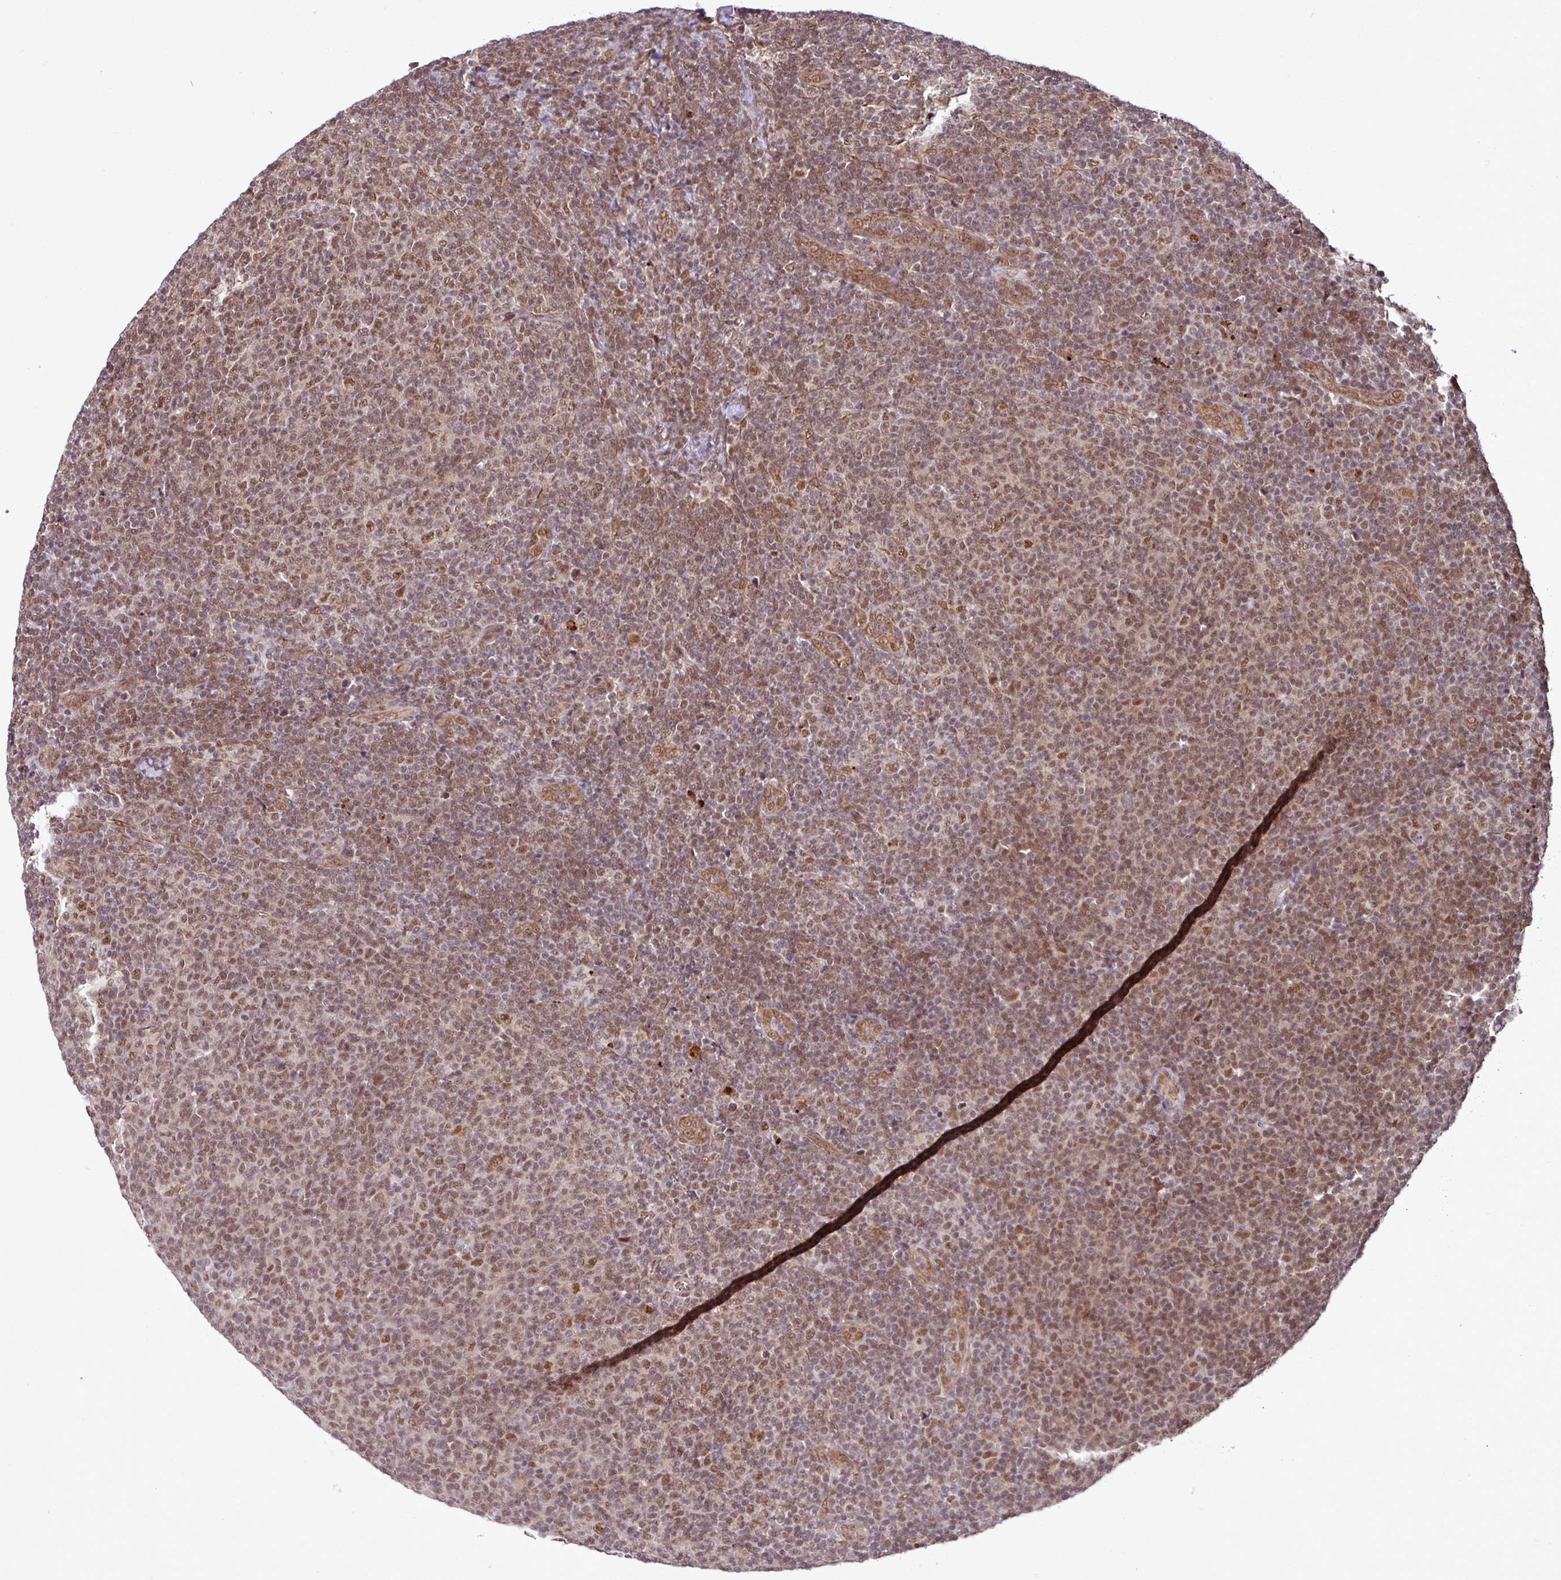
{"staining": {"intensity": "moderate", "quantity": ">75%", "location": "nuclear"}, "tissue": "lymphoma", "cell_type": "Tumor cells", "image_type": "cancer", "snomed": [{"axis": "morphology", "description": "Malignant lymphoma, non-Hodgkin's type, Low grade"}, {"axis": "topography", "description": "Lymph node"}], "caption": "Immunohistochemistry of human lymphoma reveals medium levels of moderate nuclear staining in about >75% of tumor cells.", "gene": "MORF4L2", "patient": {"sex": "male", "age": 66}}